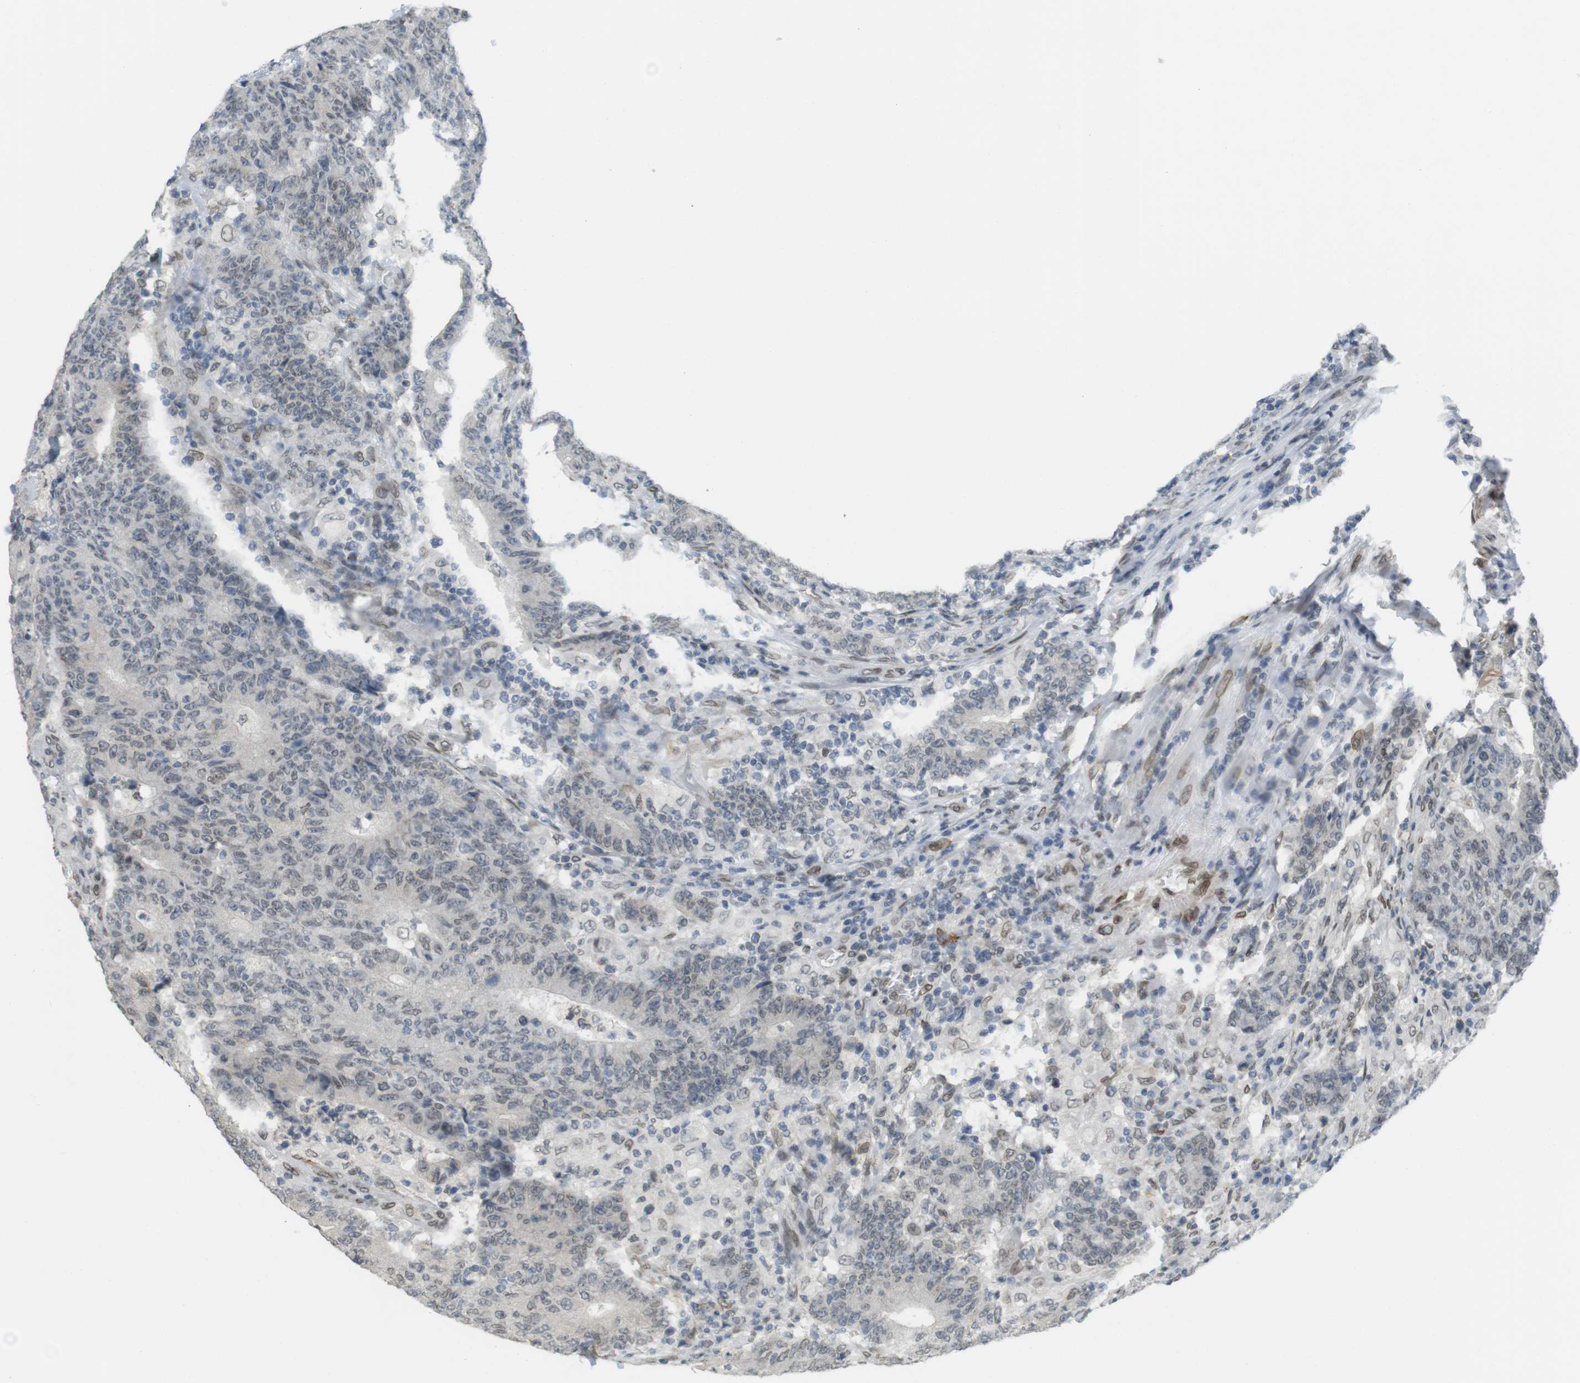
{"staining": {"intensity": "weak", "quantity": "<25%", "location": "cytoplasmic/membranous,nuclear"}, "tissue": "colorectal cancer", "cell_type": "Tumor cells", "image_type": "cancer", "snomed": [{"axis": "morphology", "description": "Normal tissue, NOS"}, {"axis": "morphology", "description": "Adenocarcinoma, NOS"}, {"axis": "topography", "description": "Colon"}], "caption": "Tumor cells are negative for brown protein staining in adenocarcinoma (colorectal). Brightfield microscopy of immunohistochemistry (IHC) stained with DAB (brown) and hematoxylin (blue), captured at high magnification.", "gene": "ARL6IP6", "patient": {"sex": "female", "age": 75}}